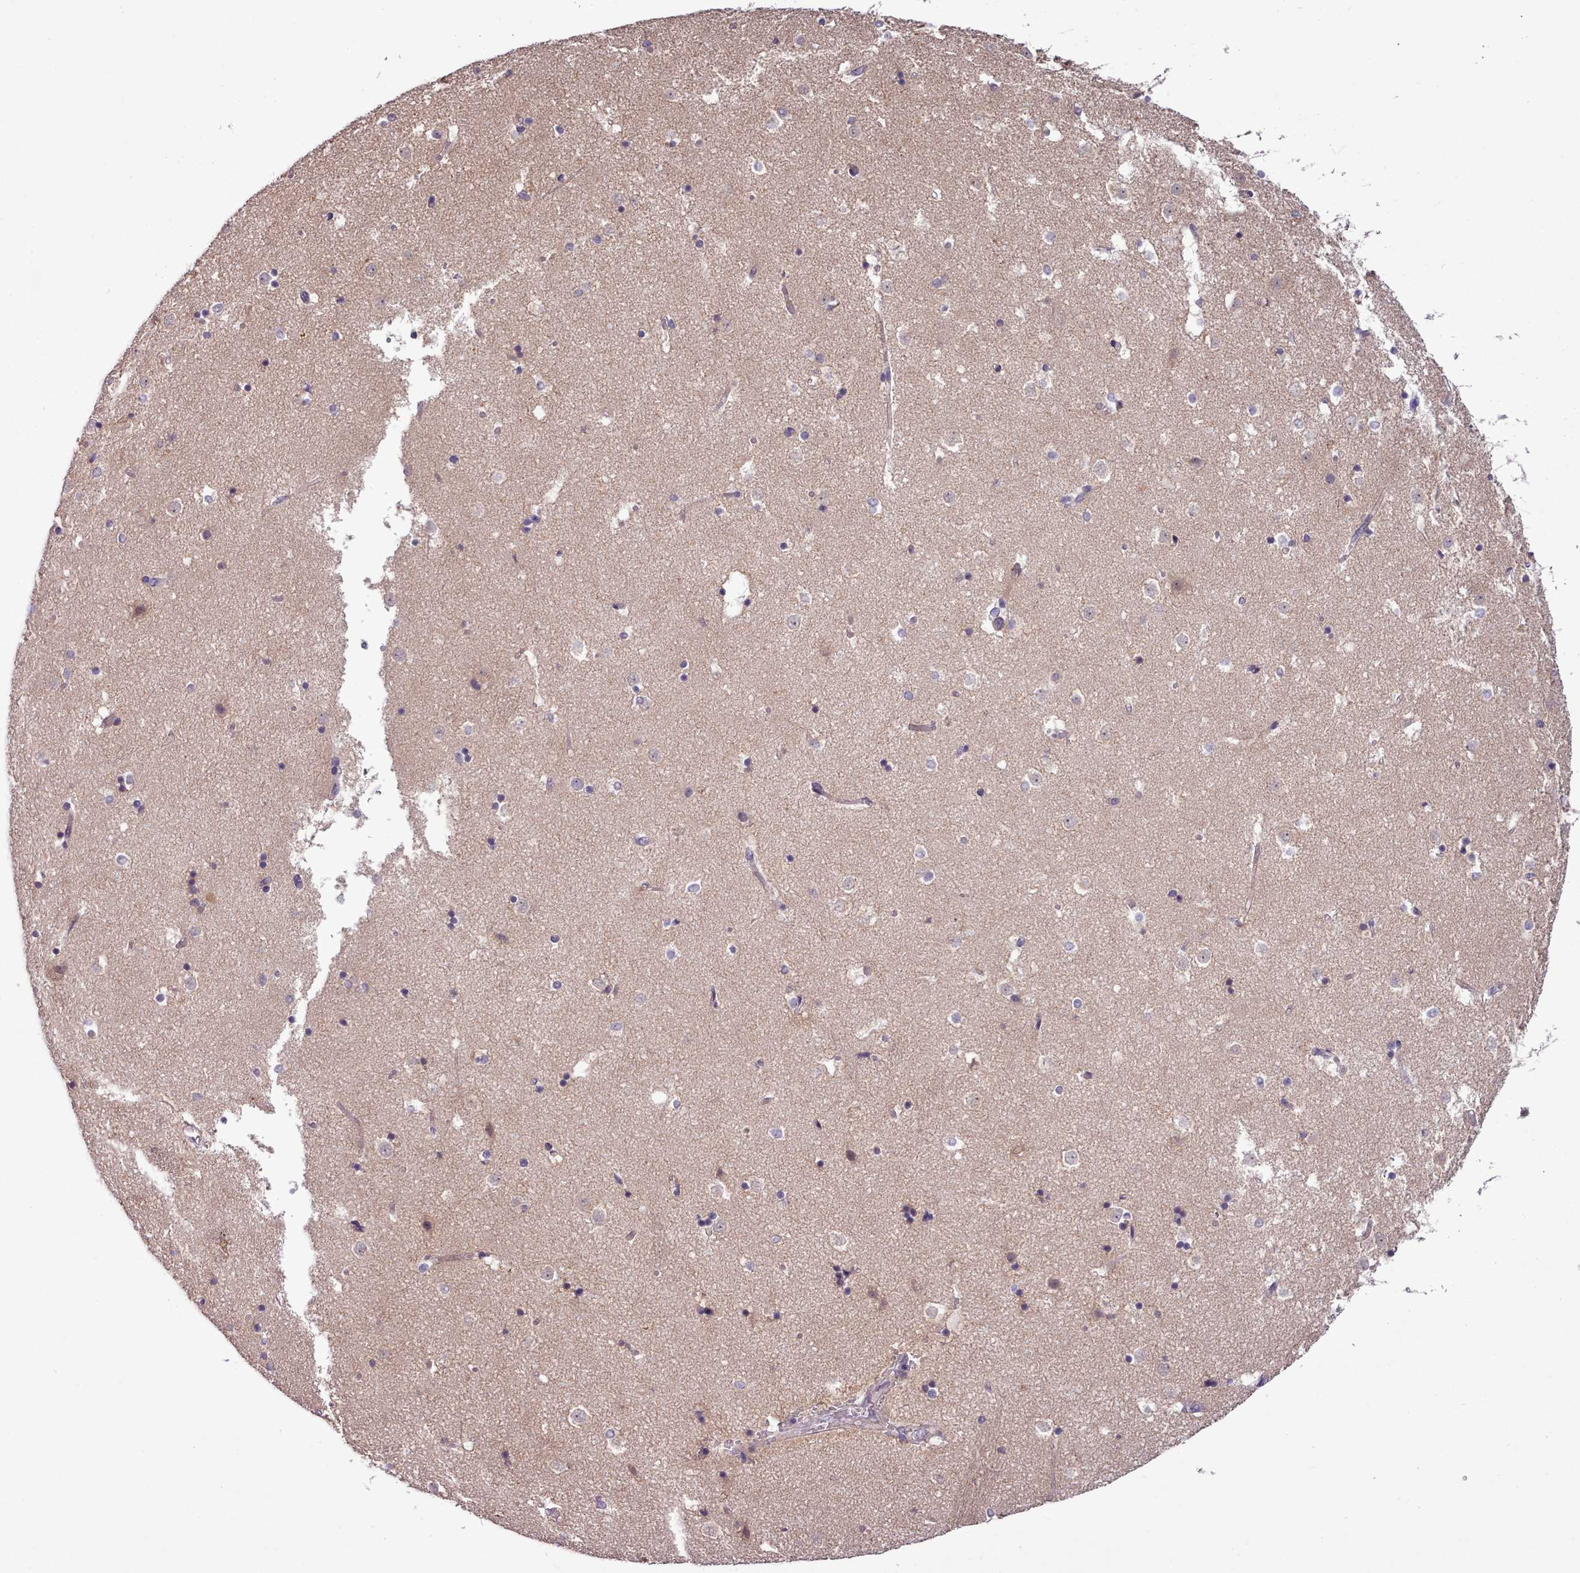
{"staining": {"intensity": "weak", "quantity": "<25%", "location": "cytoplasmic/membranous"}, "tissue": "caudate", "cell_type": "Glial cells", "image_type": "normal", "snomed": [{"axis": "morphology", "description": "Normal tissue, NOS"}, {"axis": "topography", "description": "Lateral ventricle wall"}], "caption": "The histopathology image reveals no significant positivity in glial cells of caudate.", "gene": "SETX", "patient": {"sex": "female", "age": 52}}